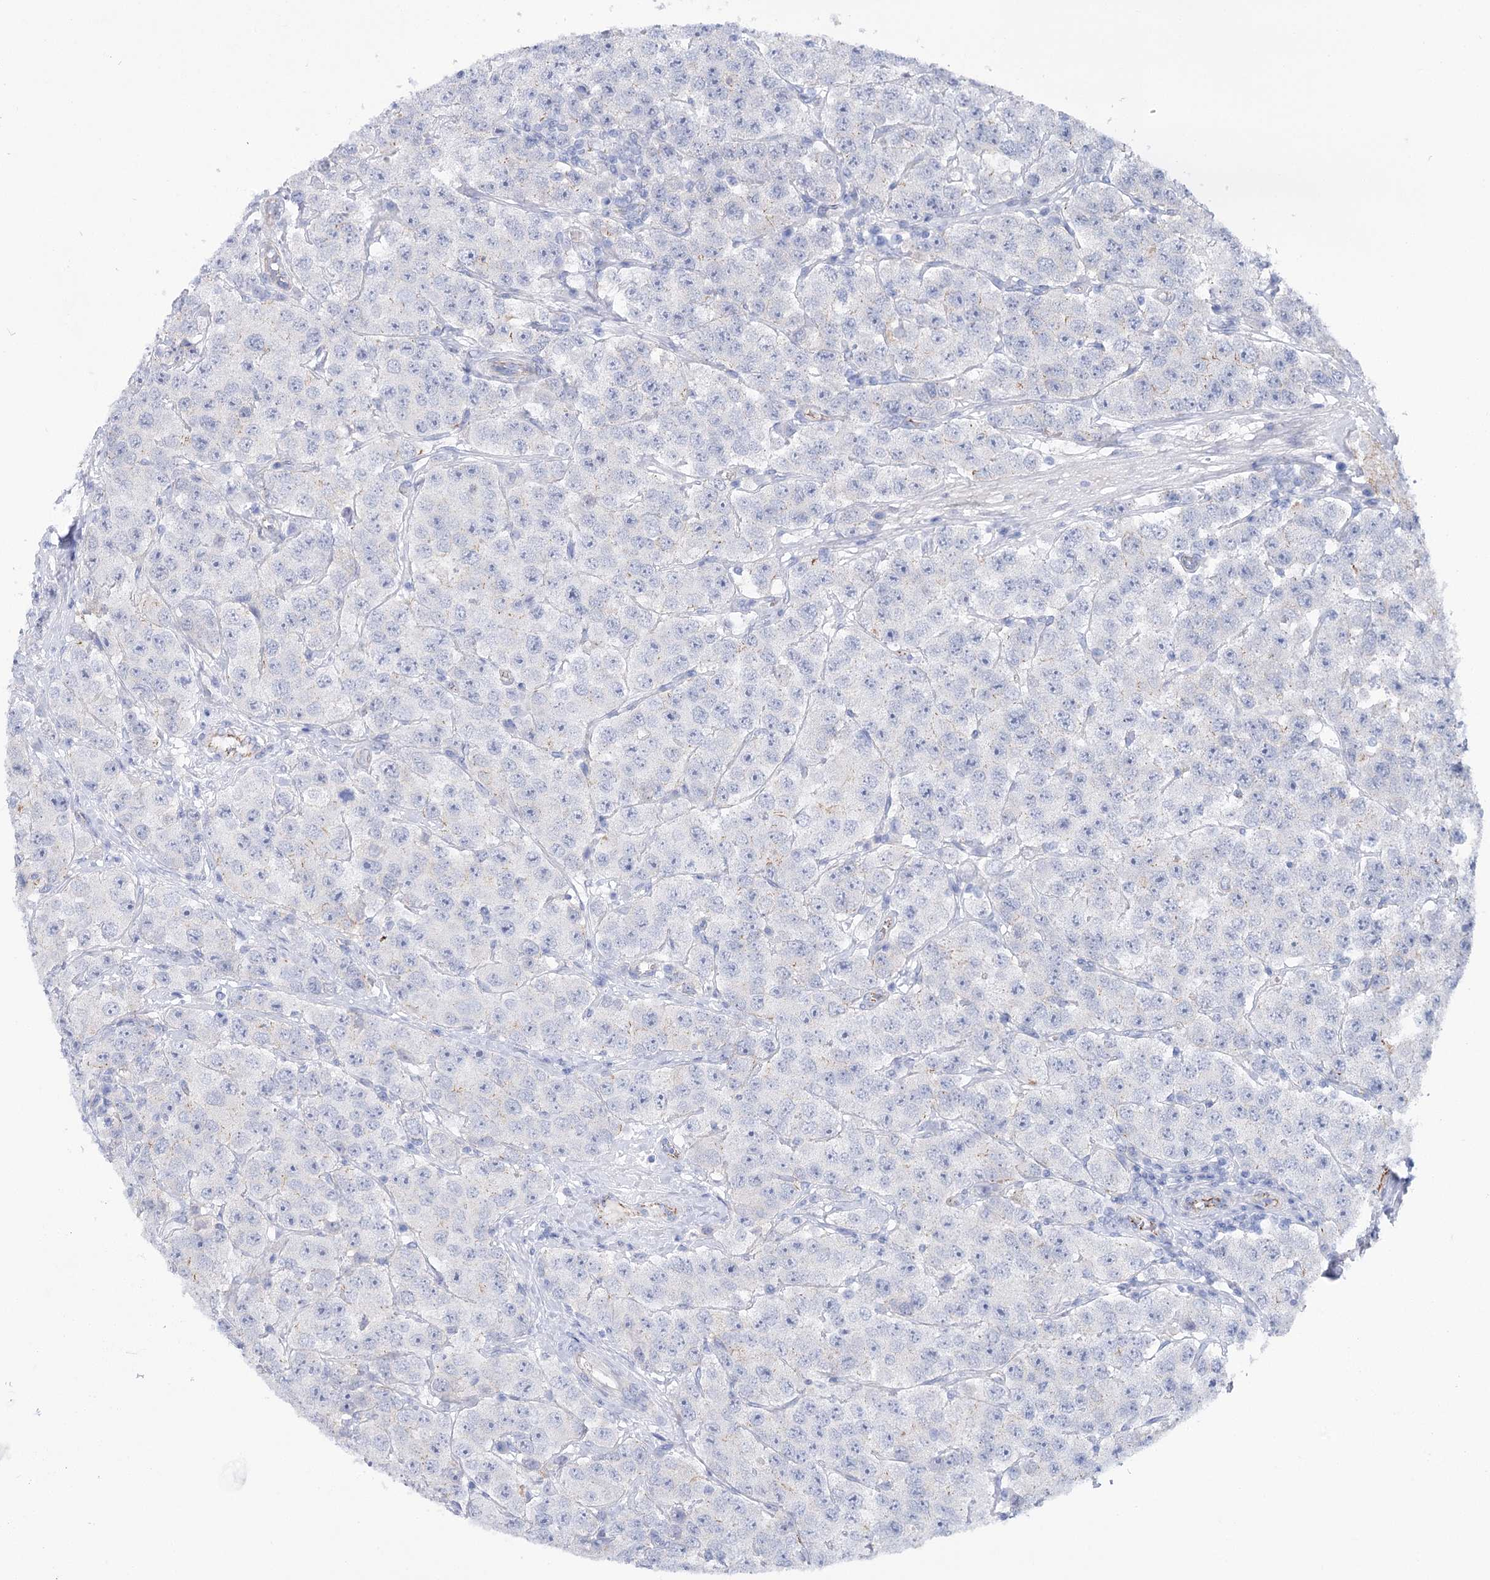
{"staining": {"intensity": "negative", "quantity": "none", "location": "none"}, "tissue": "testis cancer", "cell_type": "Tumor cells", "image_type": "cancer", "snomed": [{"axis": "morphology", "description": "Seminoma, NOS"}, {"axis": "topography", "description": "Testis"}], "caption": "An immunohistochemistry (IHC) micrograph of testis cancer (seminoma) is shown. There is no staining in tumor cells of testis cancer (seminoma). Brightfield microscopy of immunohistochemistry (IHC) stained with DAB (brown) and hematoxylin (blue), captured at high magnification.", "gene": "NRAP", "patient": {"sex": "male", "age": 28}}